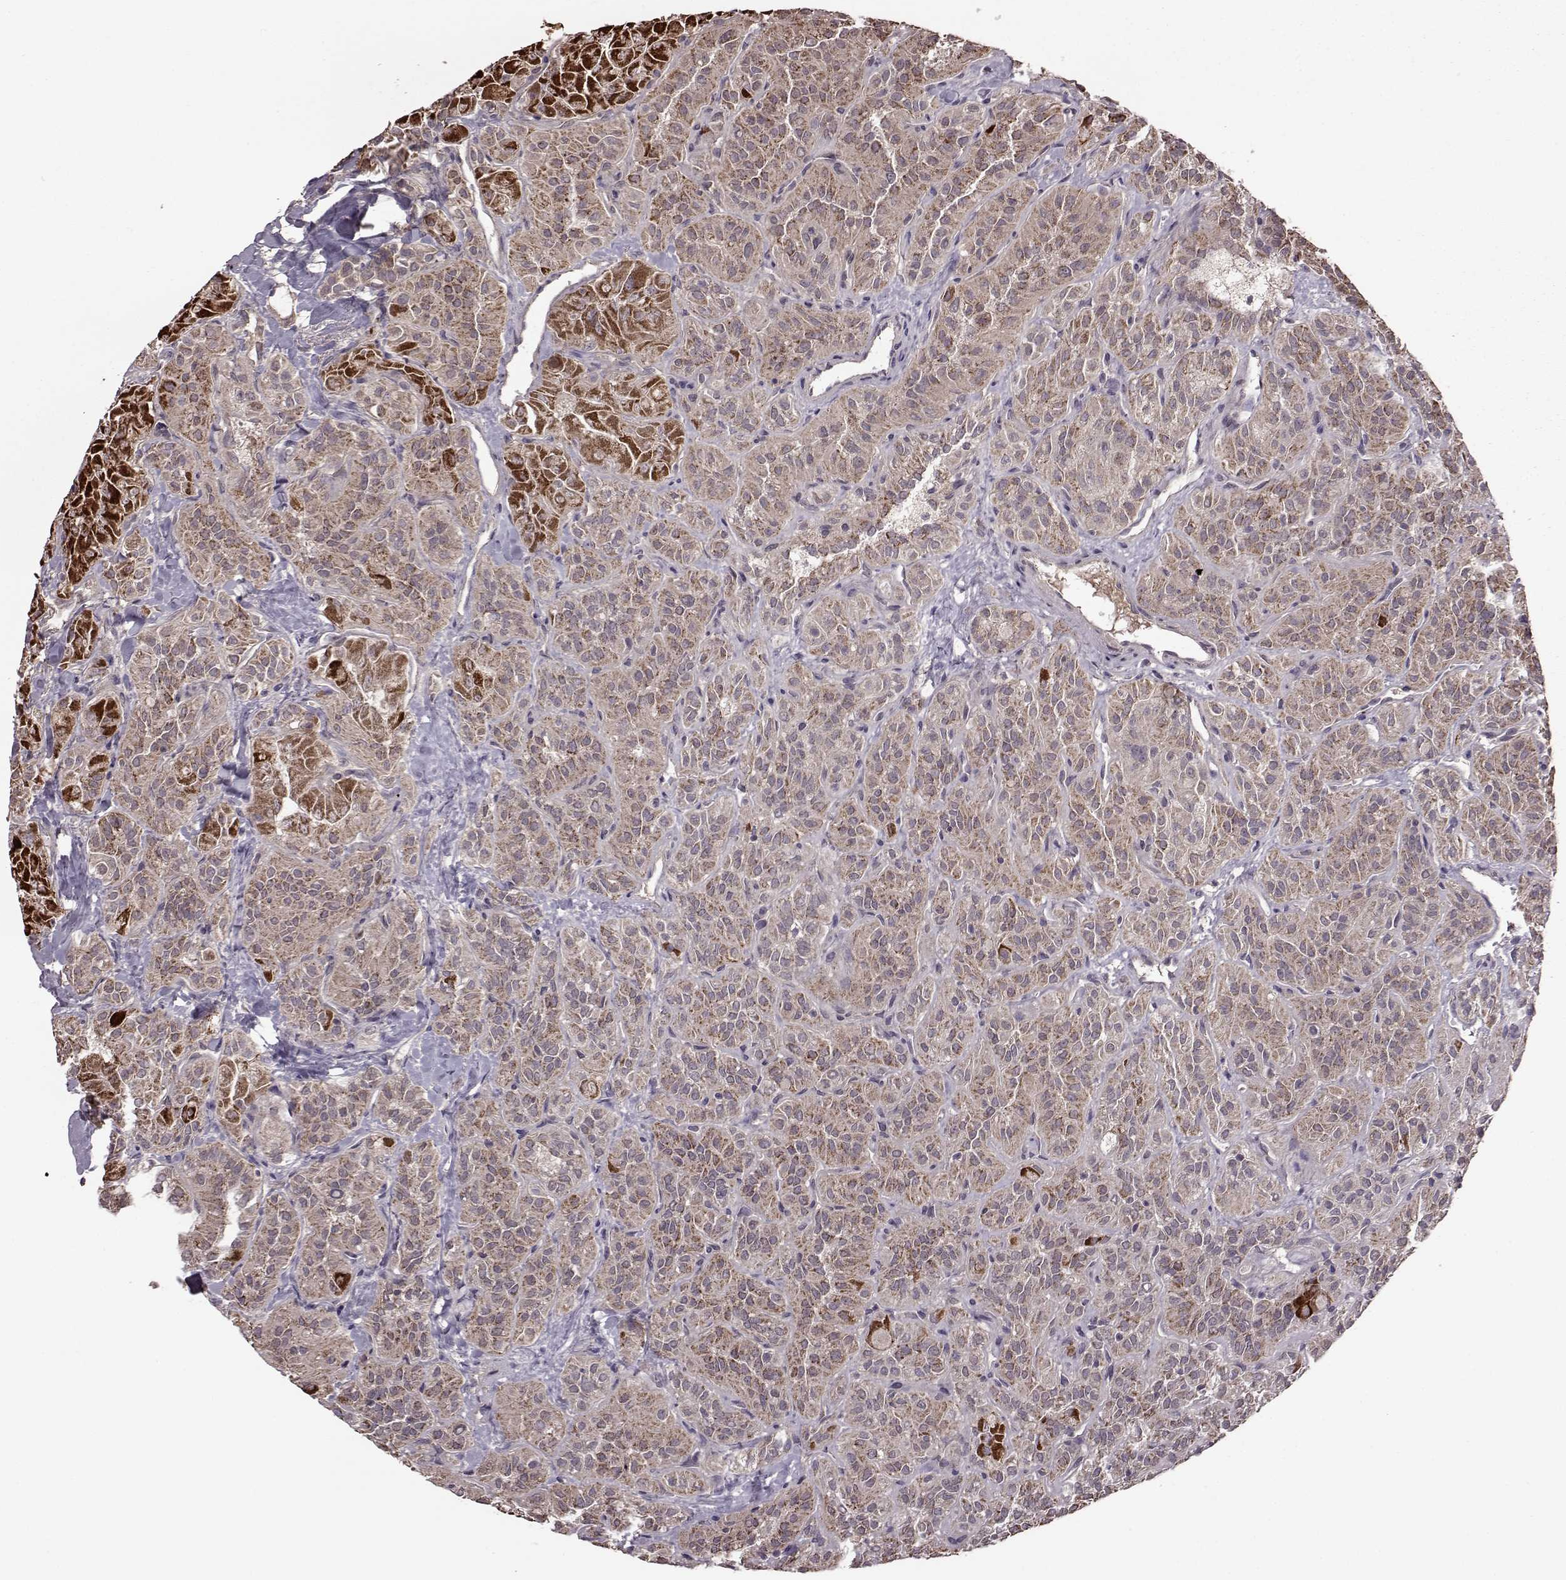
{"staining": {"intensity": "strong", "quantity": "25%-75%", "location": "cytoplasmic/membranous"}, "tissue": "thyroid cancer", "cell_type": "Tumor cells", "image_type": "cancer", "snomed": [{"axis": "morphology", "description": "Papillary adenocarcinoma, NOS"}, {"axis": "topography", "description": "Thyroid gland"}], "caption": "There is high levels of strong cytoplasmic/membranous expression in tumor cells of thyroid cancer, as demonstrated by immunohistochemical staining (brown color).", "gene": "PUDP", "patient": {"sex": "female", "age": 45}}